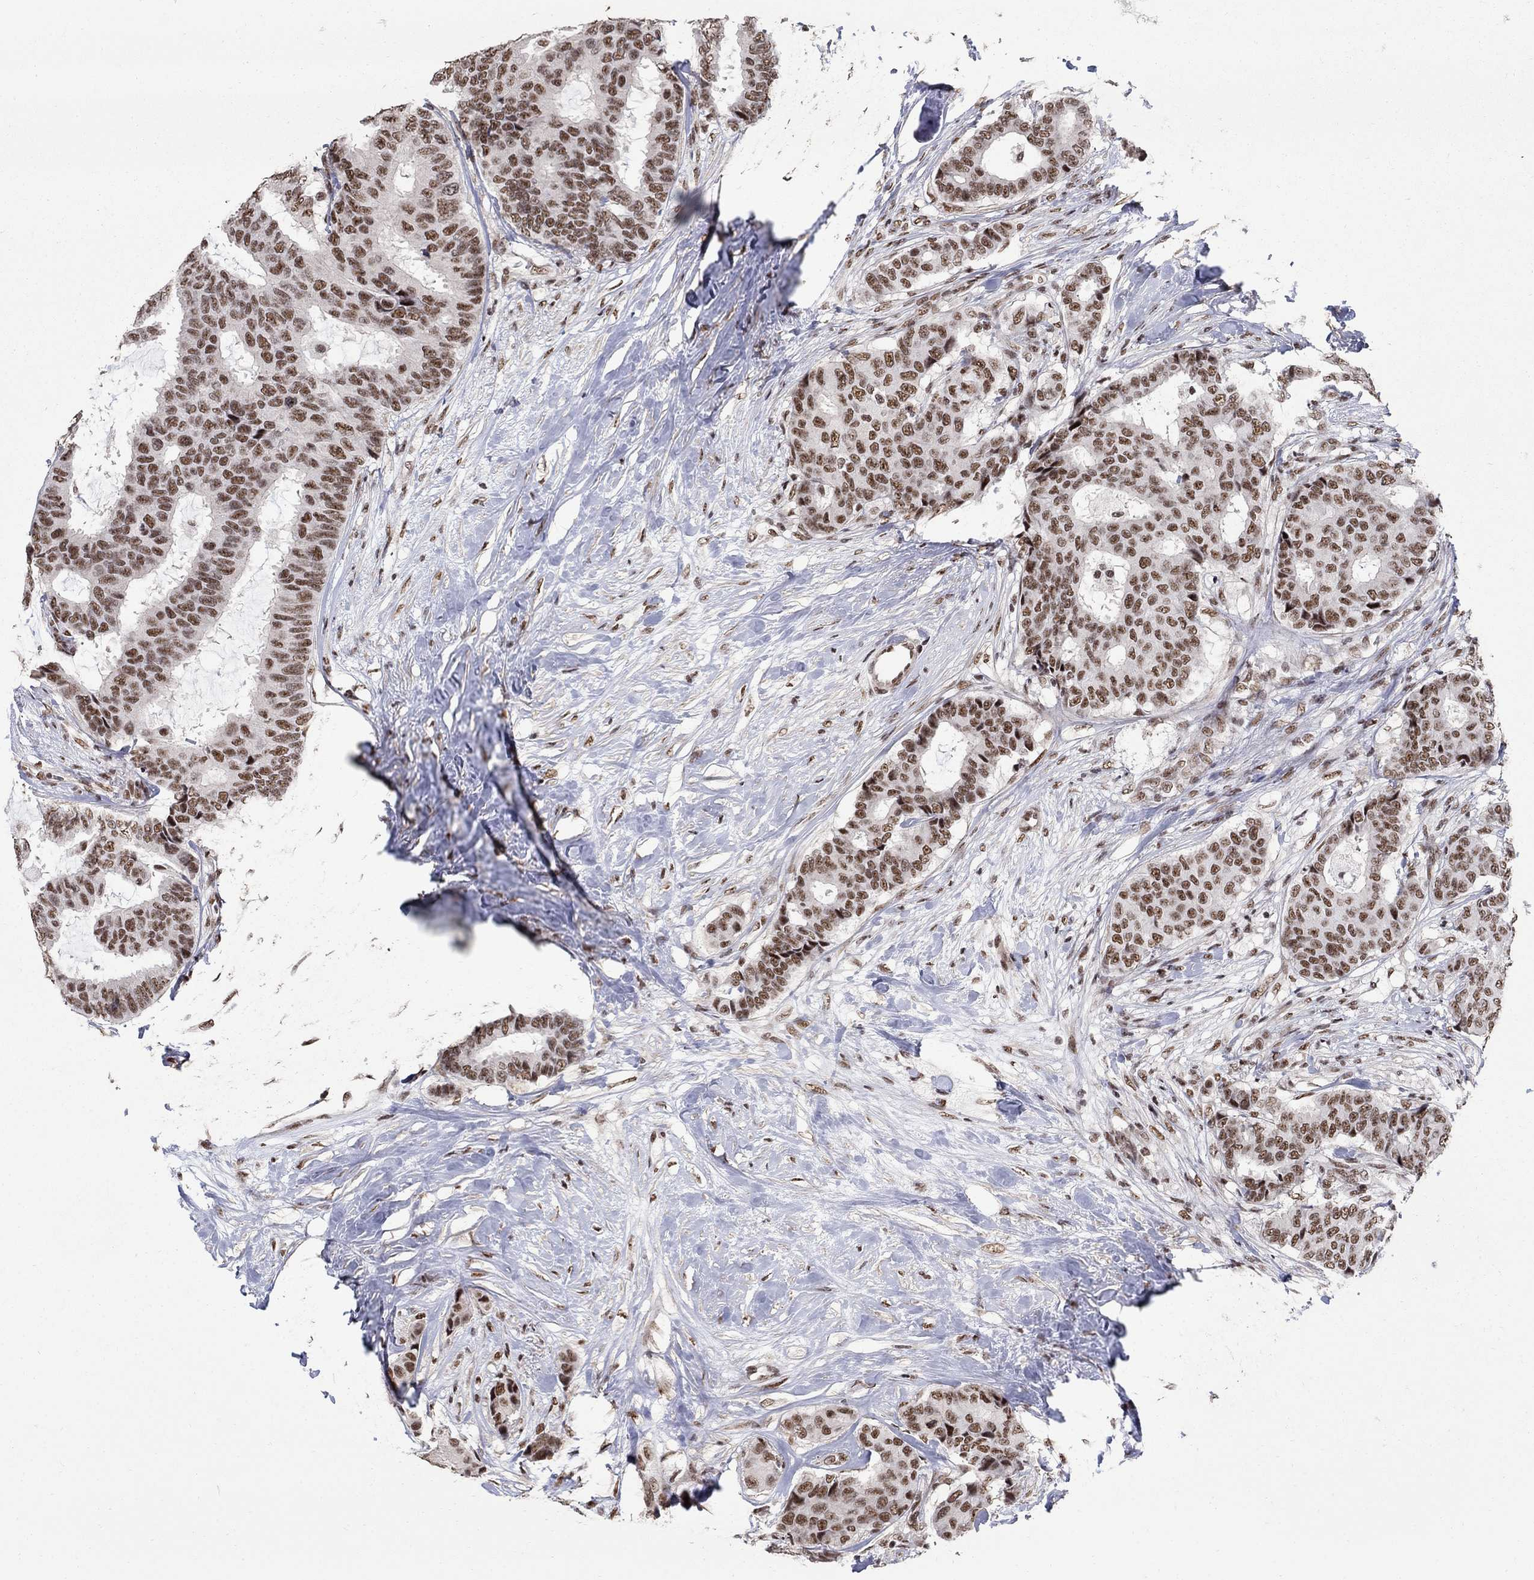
{"staining": {"intensity": "moderate", "quantity": ">75%", "location": "nuclear"}, "tissue": "breast cancer", "cell_type": "Tumor cells", "image_type": "cancer", "snomed": [{"axis": "morphology", "description": "Duct carcinoma"}, {"axis": "topography", "description": "Breast"}], "caption": "There is medium levels of moderate nuclear positivity in tumor cells of breast cancer (intraductal carcinoma), as demonstrated by immunohistochemical staining (brown color).", "gene": "PNISR", "patient": {"sex": "female", "age": 75}}